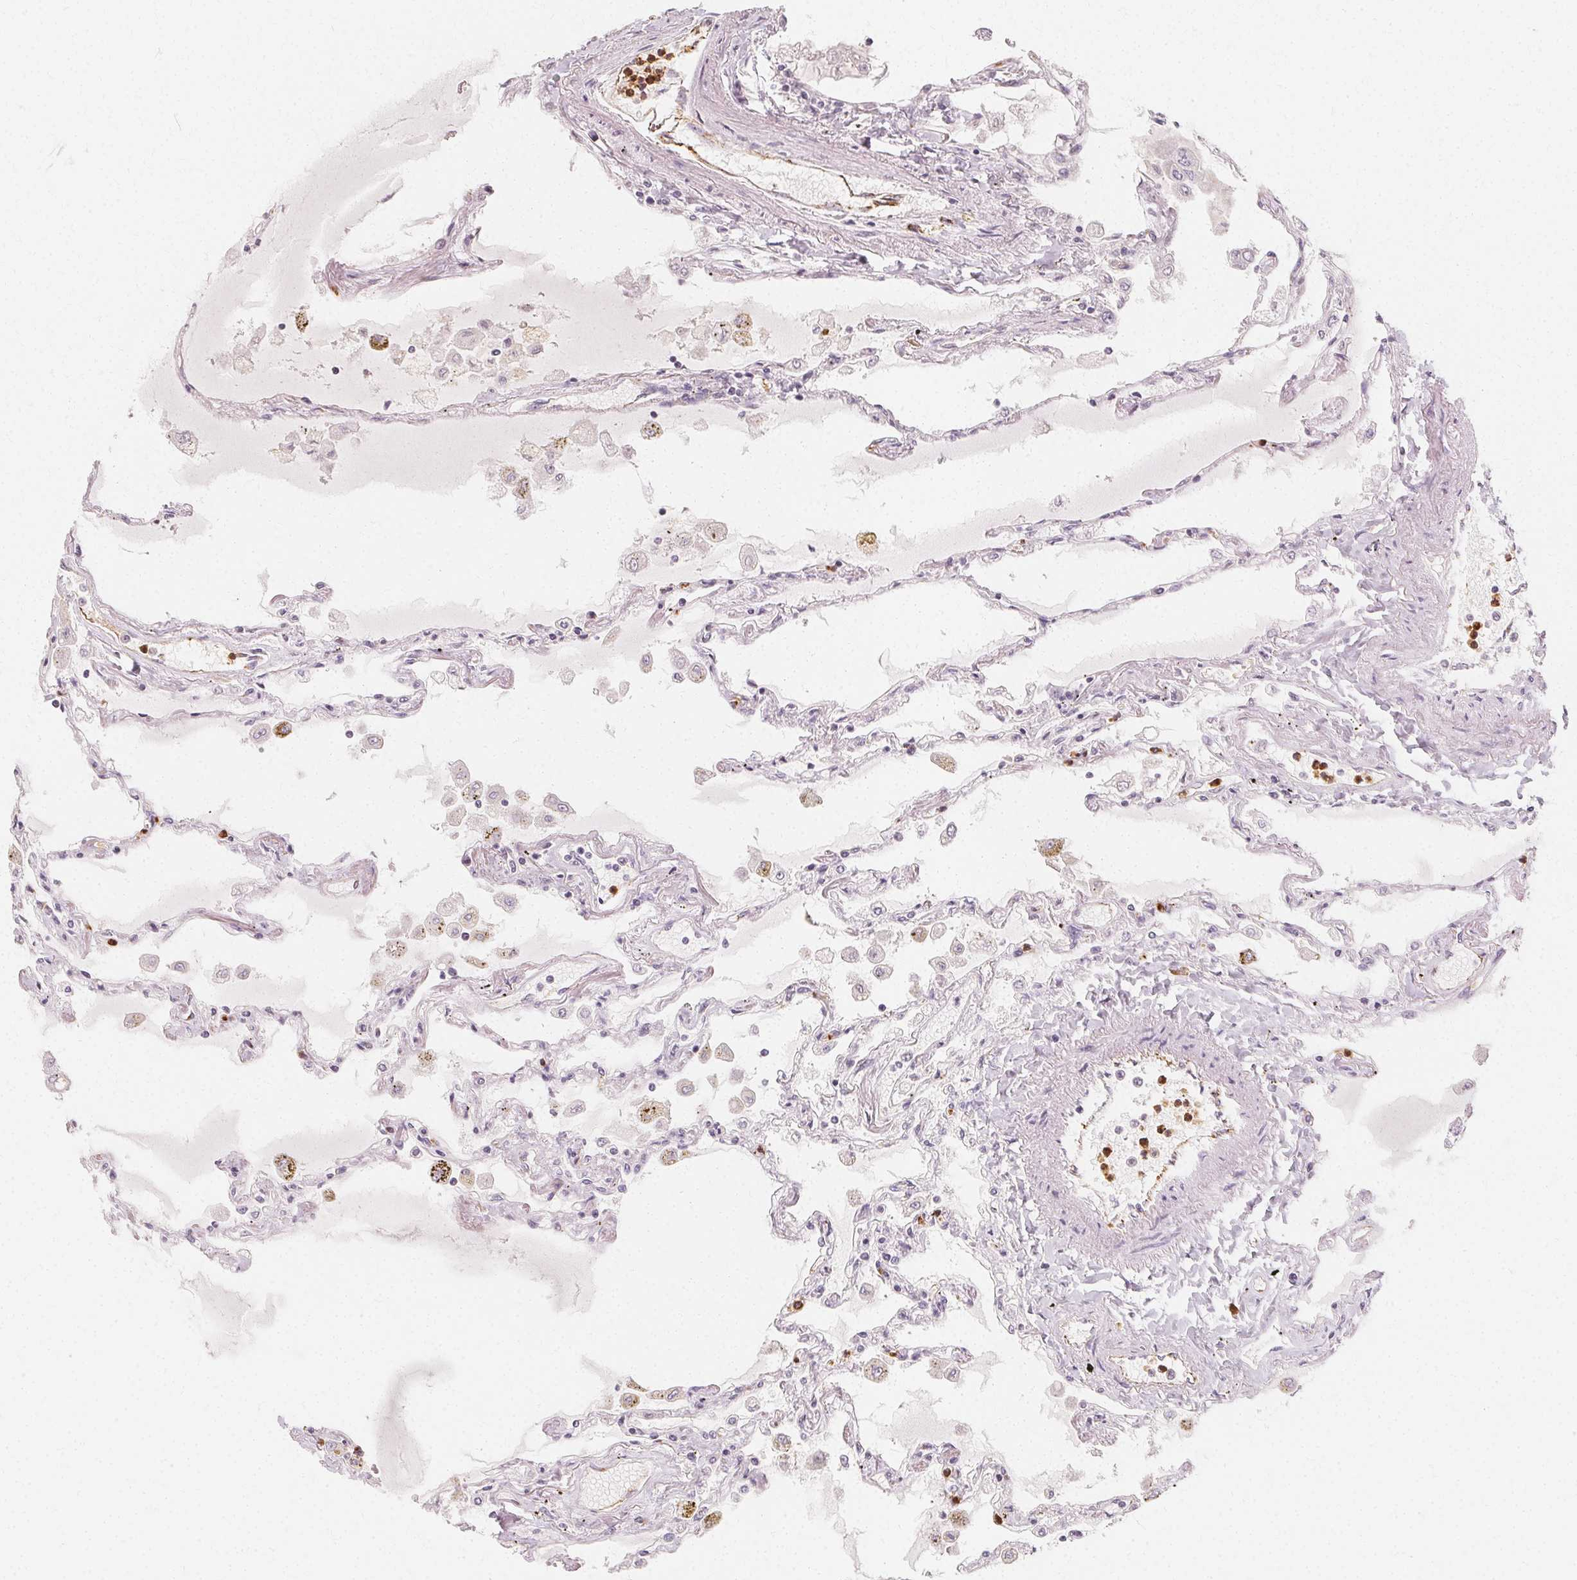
{"staining": {"intensity": "negative", "quantity": "none", "location": "none"}, "tissue": "lung", "cell_type": "Alveolar cells", "image_type": "normal", "snomed": [{"axis": "morphology", "description": "Normal tissue, NOS"}, {"axis": "morphology", "description": "Adenocarcinoma, NOS"}, {"axis": "topography", "description": "Cartilage tissue"}, {"axis": "topography", "description": "Lung"}], "caption": "Immunohistochemistry (IHC) histopathology image of normal lung stained for a protein (brown), which demonstrates no positivity in alveolar cells.", "gene": "CLCNKA", "patient": {"sex": "female", "age": 67}}